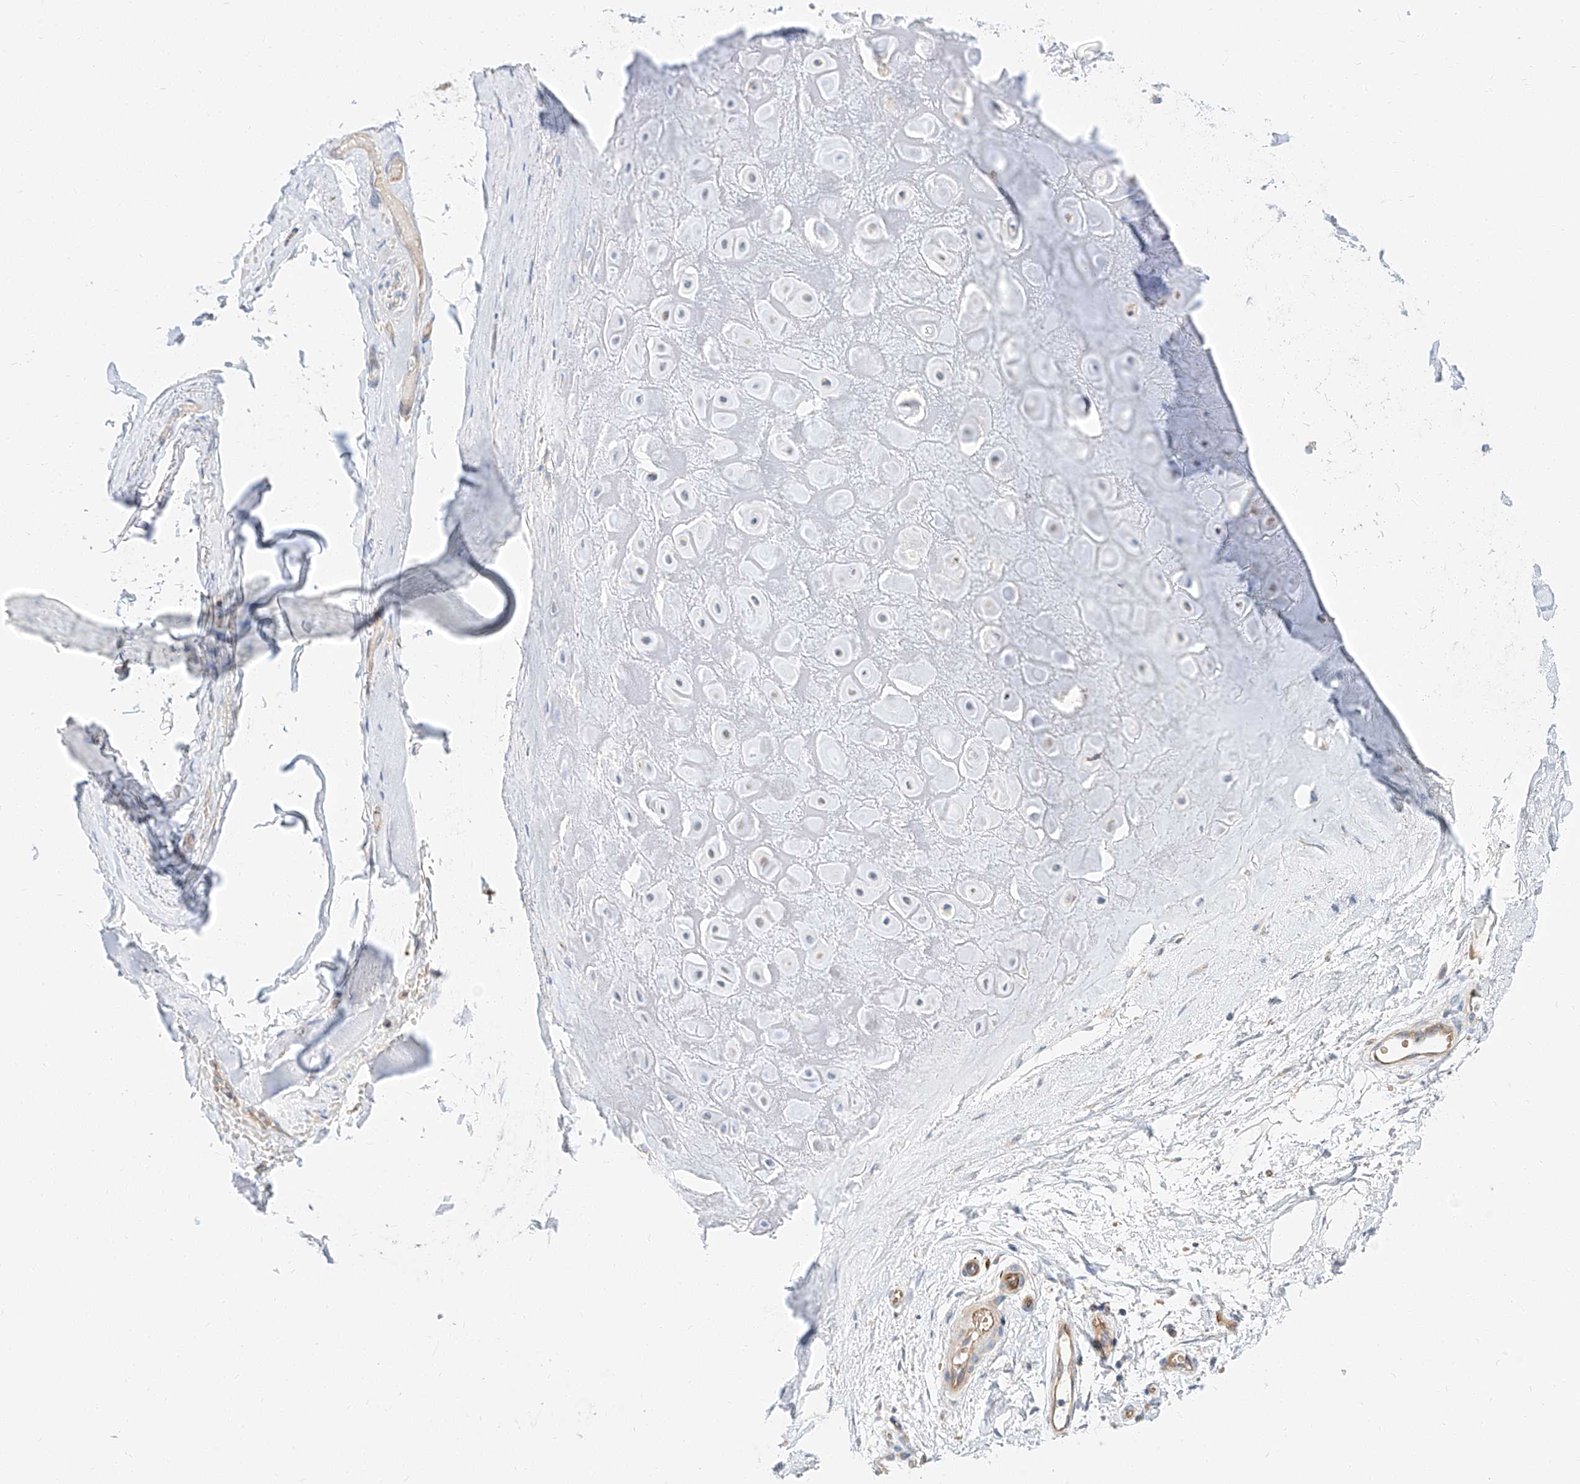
{"staining": {"intensity": "negative", "quantity": "none", "location": "none"}, "tissue": "adipose tissue", "cell_type": "Adipocytes", "image_type": "normal", "snomed": [{"axis": "morphology", "description": "Normal tissue, NOS"}, {"axis": "morphology", "description": "Basal cell carcinoma"}, {"axis": "topography", "description": "Skin"}], "caption": "The immunohistochemistry micrograph has no significant staining in adipocytes of adipose tissue.", "gene": "GLMN", "patient": {"sex": "female", "age": 89}}